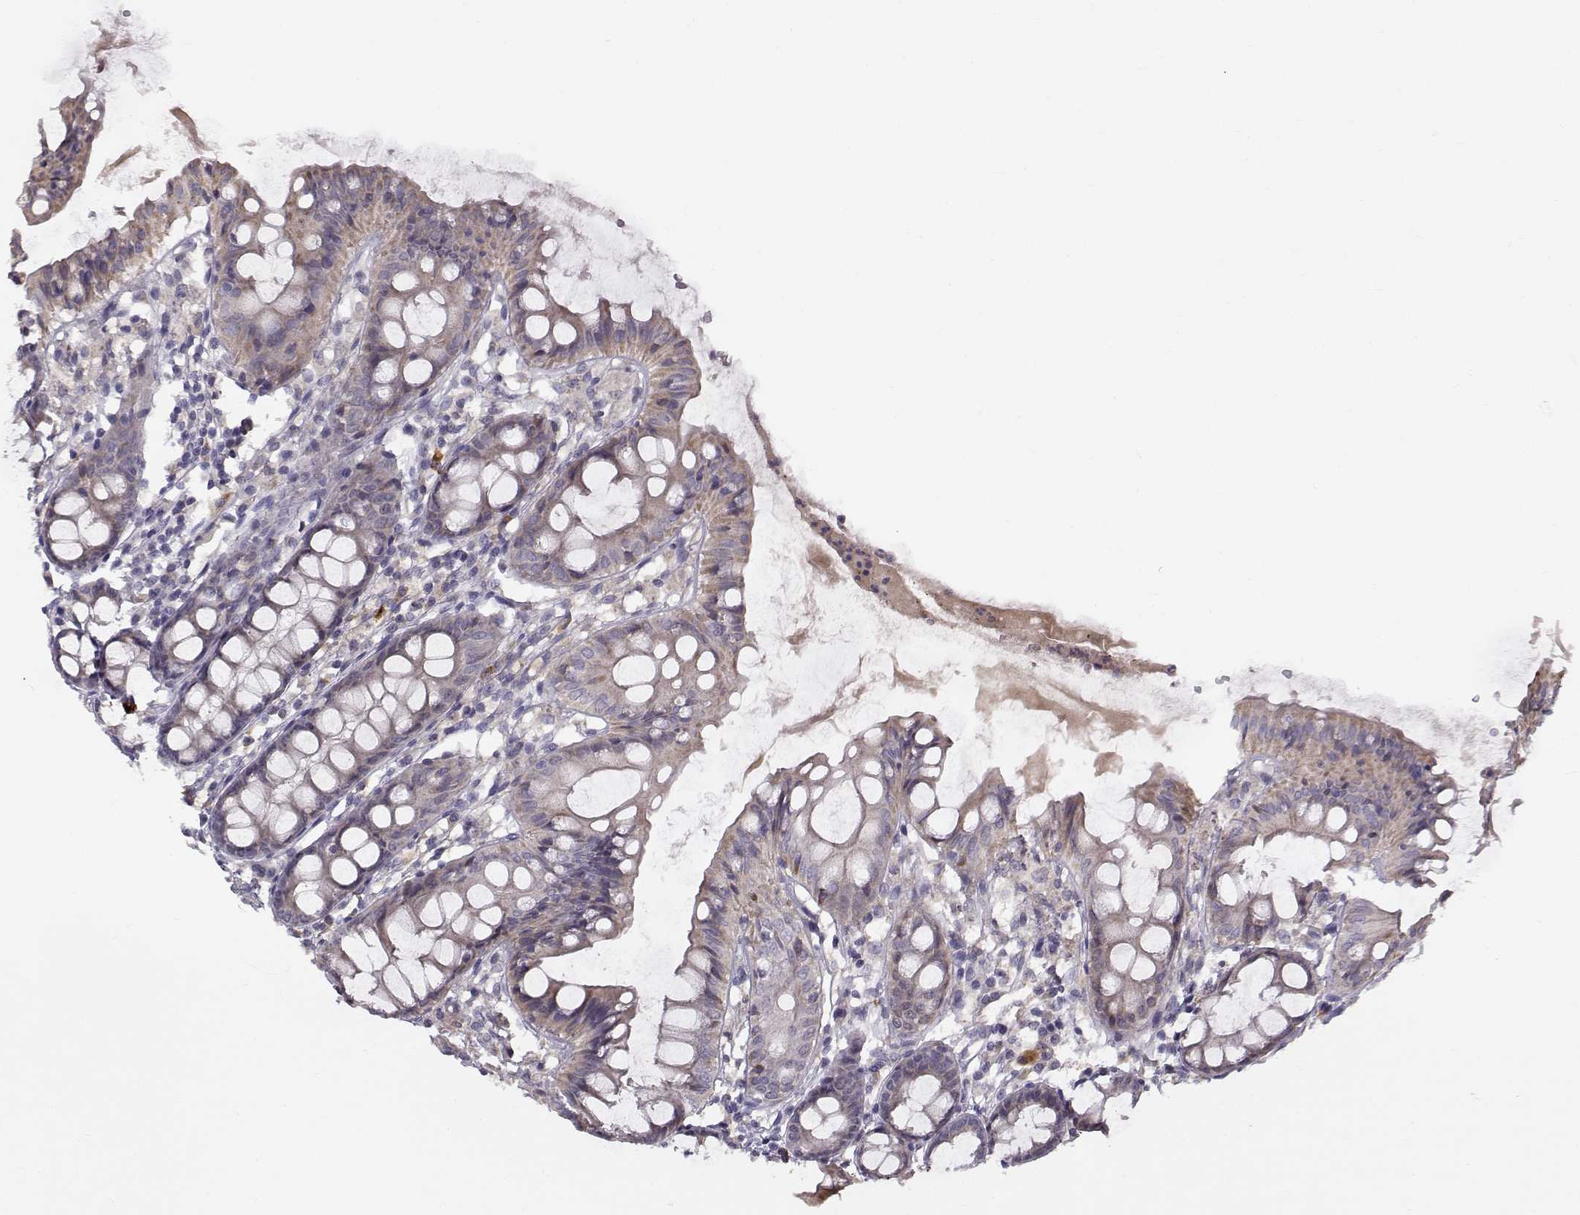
{"staining": {"intensity": "negative", "quantity": "none", "location": "none"}, "tissue": "colon", "cell_type": "Endothelial cells", "image_type": "normal", "snomed": [{"axis": "morphology", "description": "Normal tissue, NOS"}, {"axis": "topography", "description": "Colon"}], "caption": "Normal colon was stained to show a protein in brown. There is no significant expression in endothelial cells. The staining is performed using DAB (3,3'-diaminobenzidine) brown chromogen with nuclei counter-stained in using hematoxylin.", "gene": "ACSL6", "patient": {"sex": "female", "age": 84}}